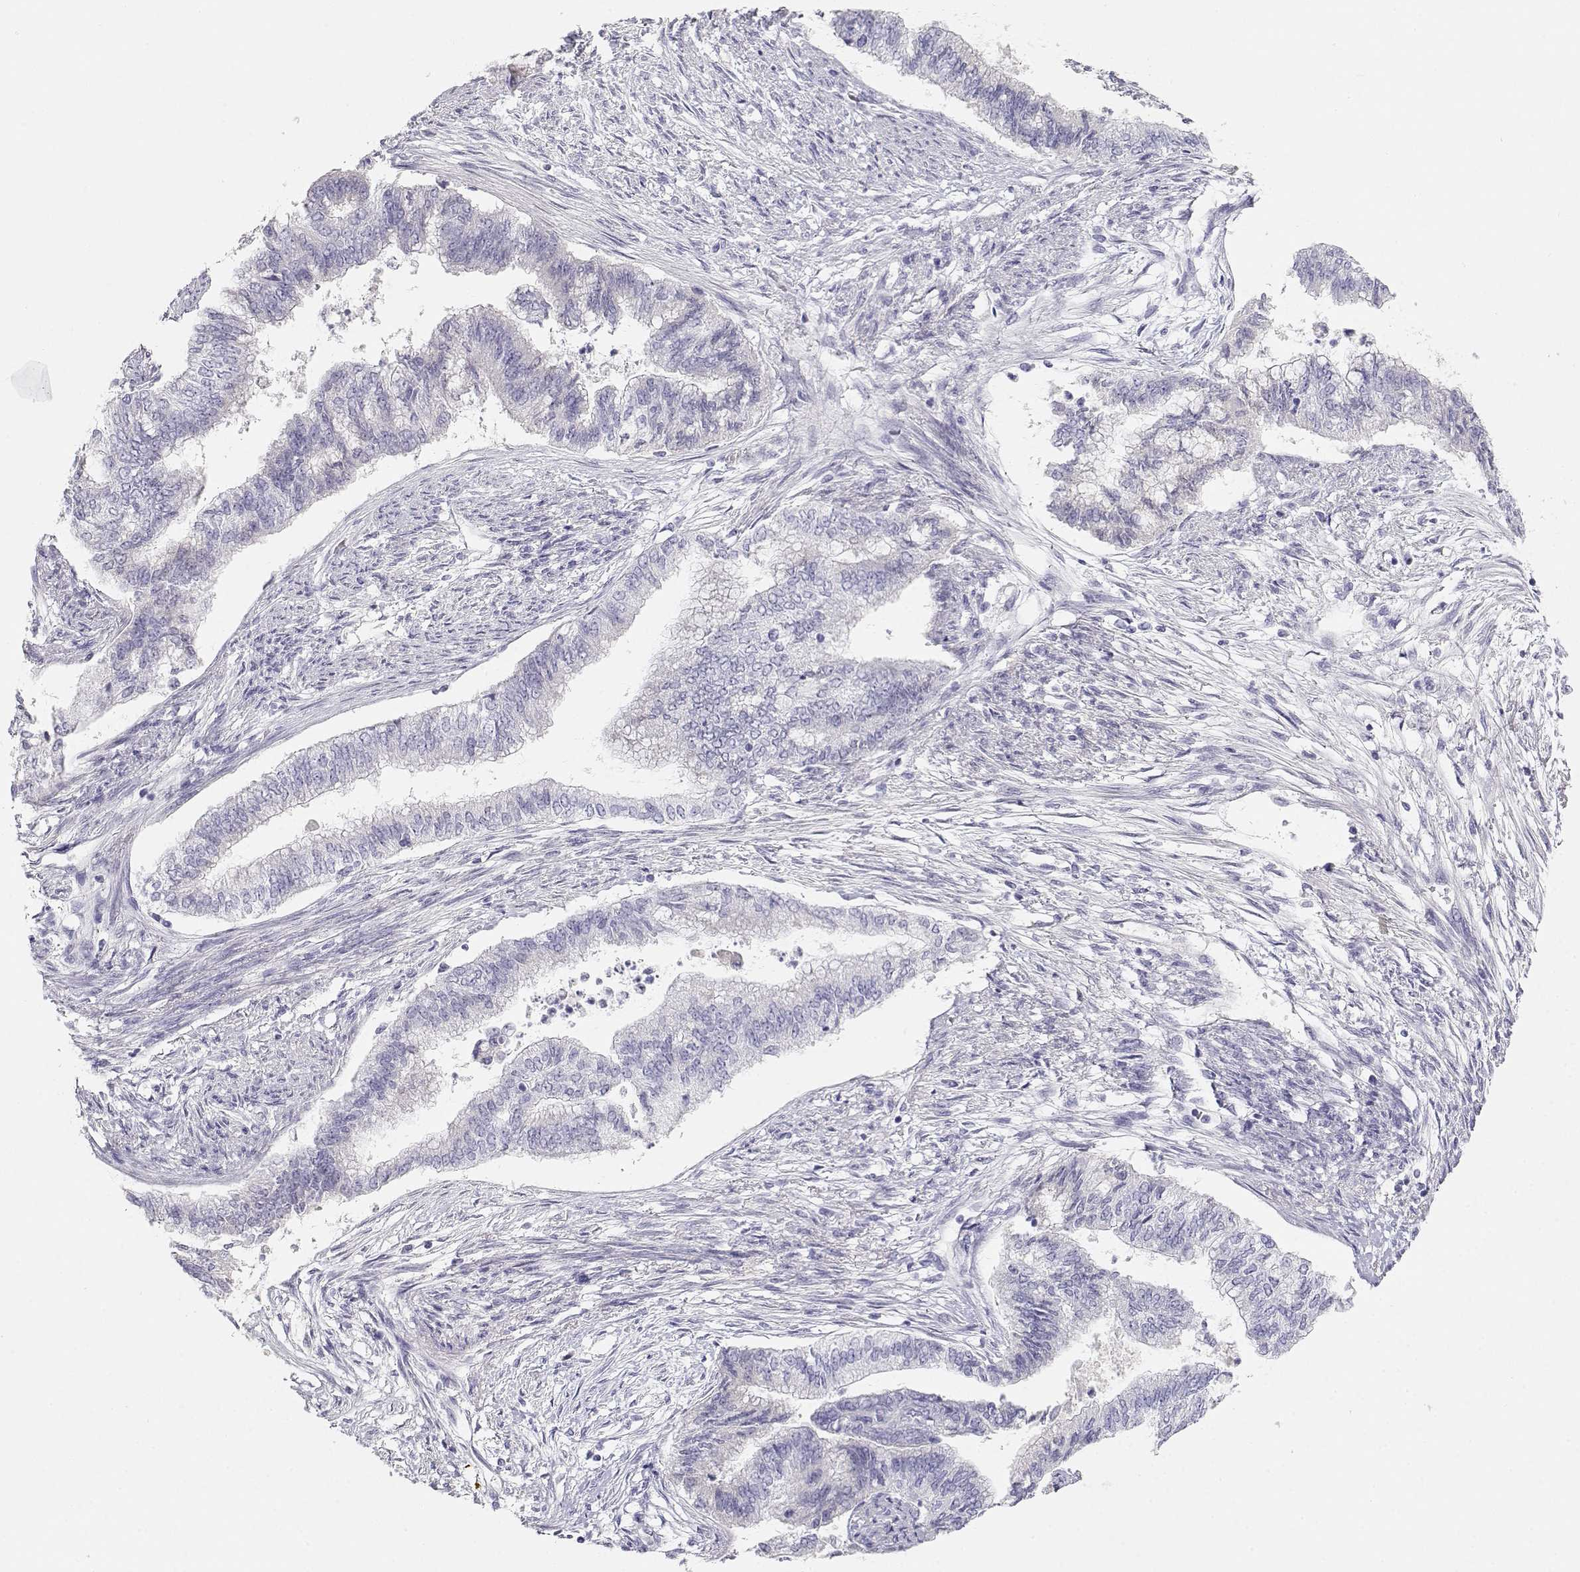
{"staining": {"intensity": "negative", "quantity": "none", "location": "none"}, "tissue": "endometrial cancer", "cell_type": "Tumor cells", "image_type": "cancer", "snomed": [{"axis": "morphology", "description": "Adenocarcinoma, NOS"}, {"axis": "topography", "description": "Endometrium"}], "caption": "Endometrial cancer (adenocarcinoma) stained for a protein using immunohistochemistry demonstrates no positivity tumor cells.", "gene": "GPR174", "patient": {"sex": "female", "age": 65}}